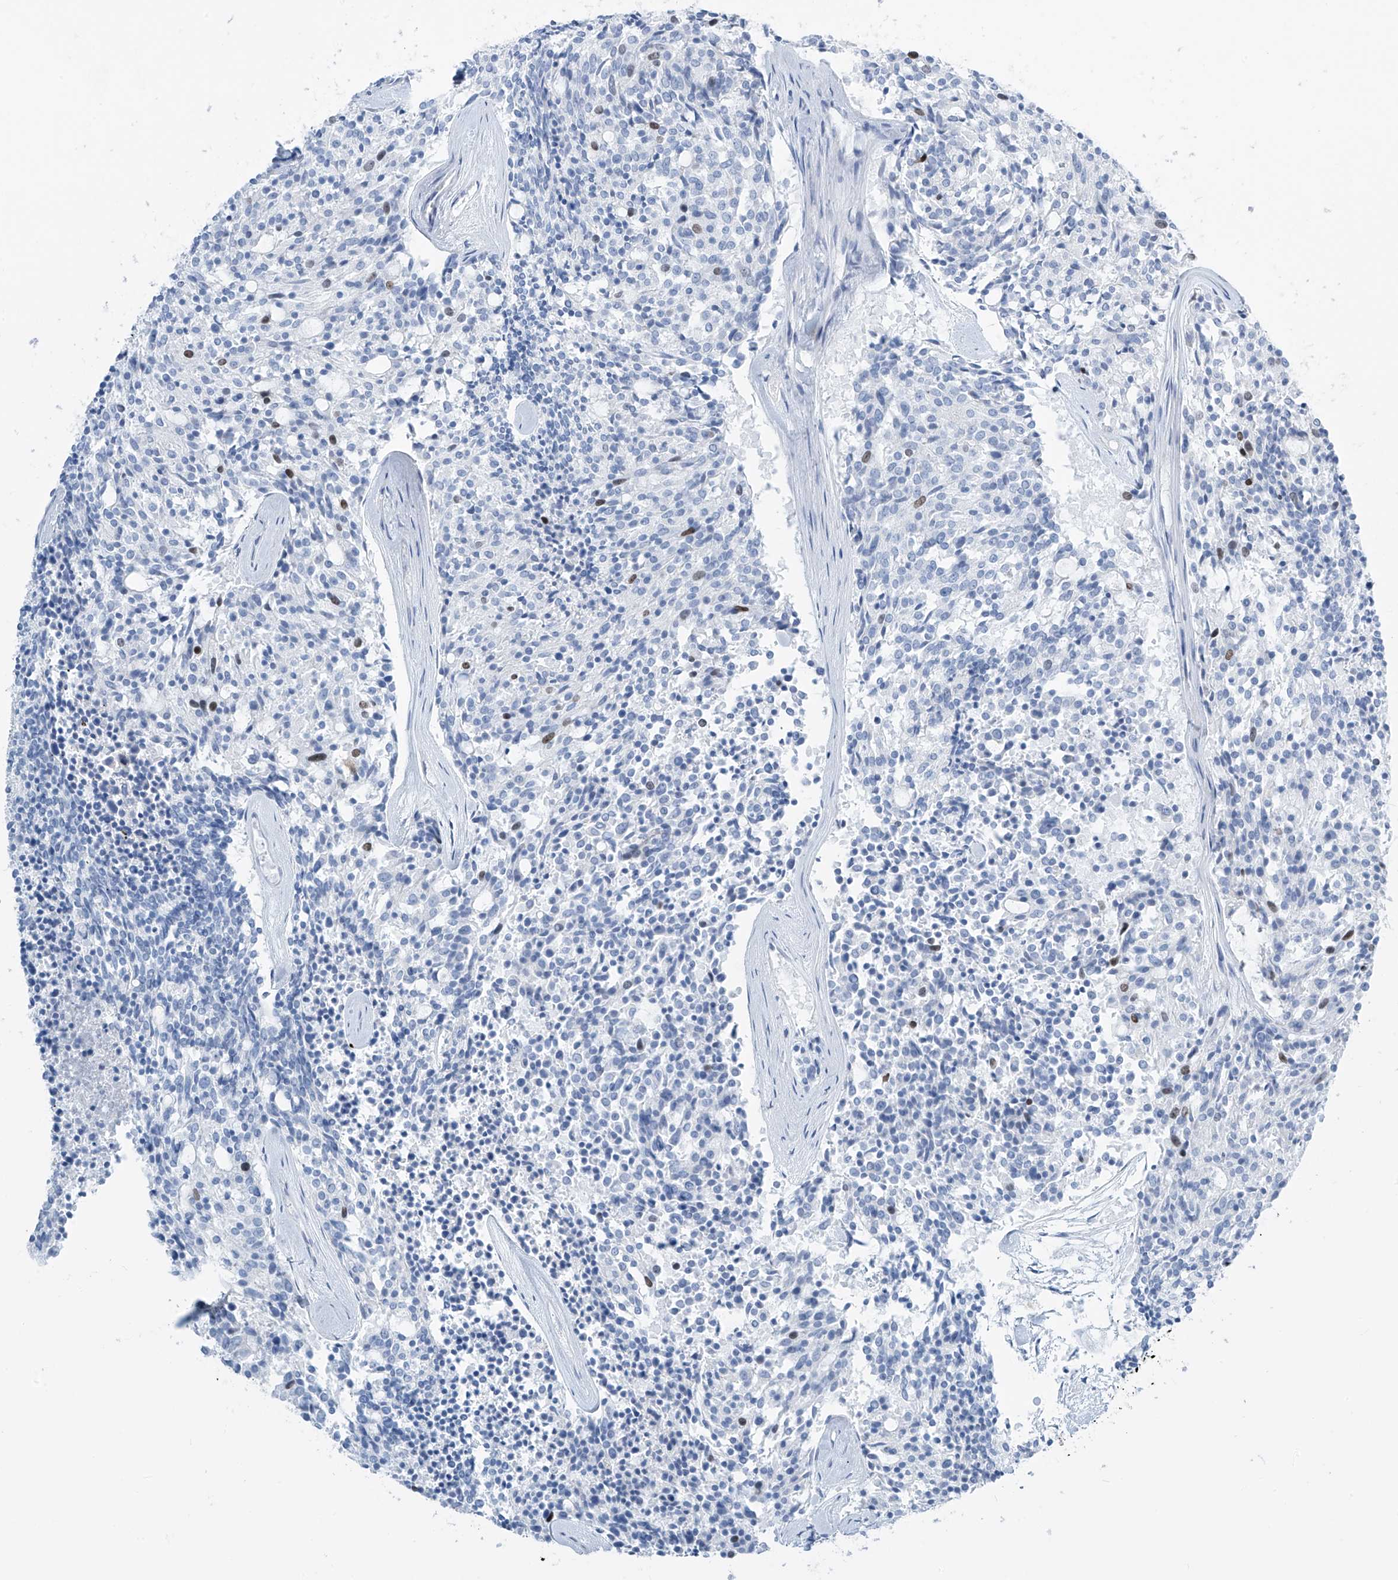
{"staining": {"intensity": "negative", "quantity": "none", "location": "none"}, "tissue": "carcinoid", "cell_type": "Tumor cells", "image_type": "cancer", "snomed": [{"axis": "morphology", "description": "Carcinoid, malignant, NOS"}, {"axis": "topography", "description": "Pancreas"}], "caption": "Photomicrograph shows no significant protein expression in tumor cells of carcinoid (malignant).", "gene": "SGO2", "patient": {"sex": "female", "age": 54}}